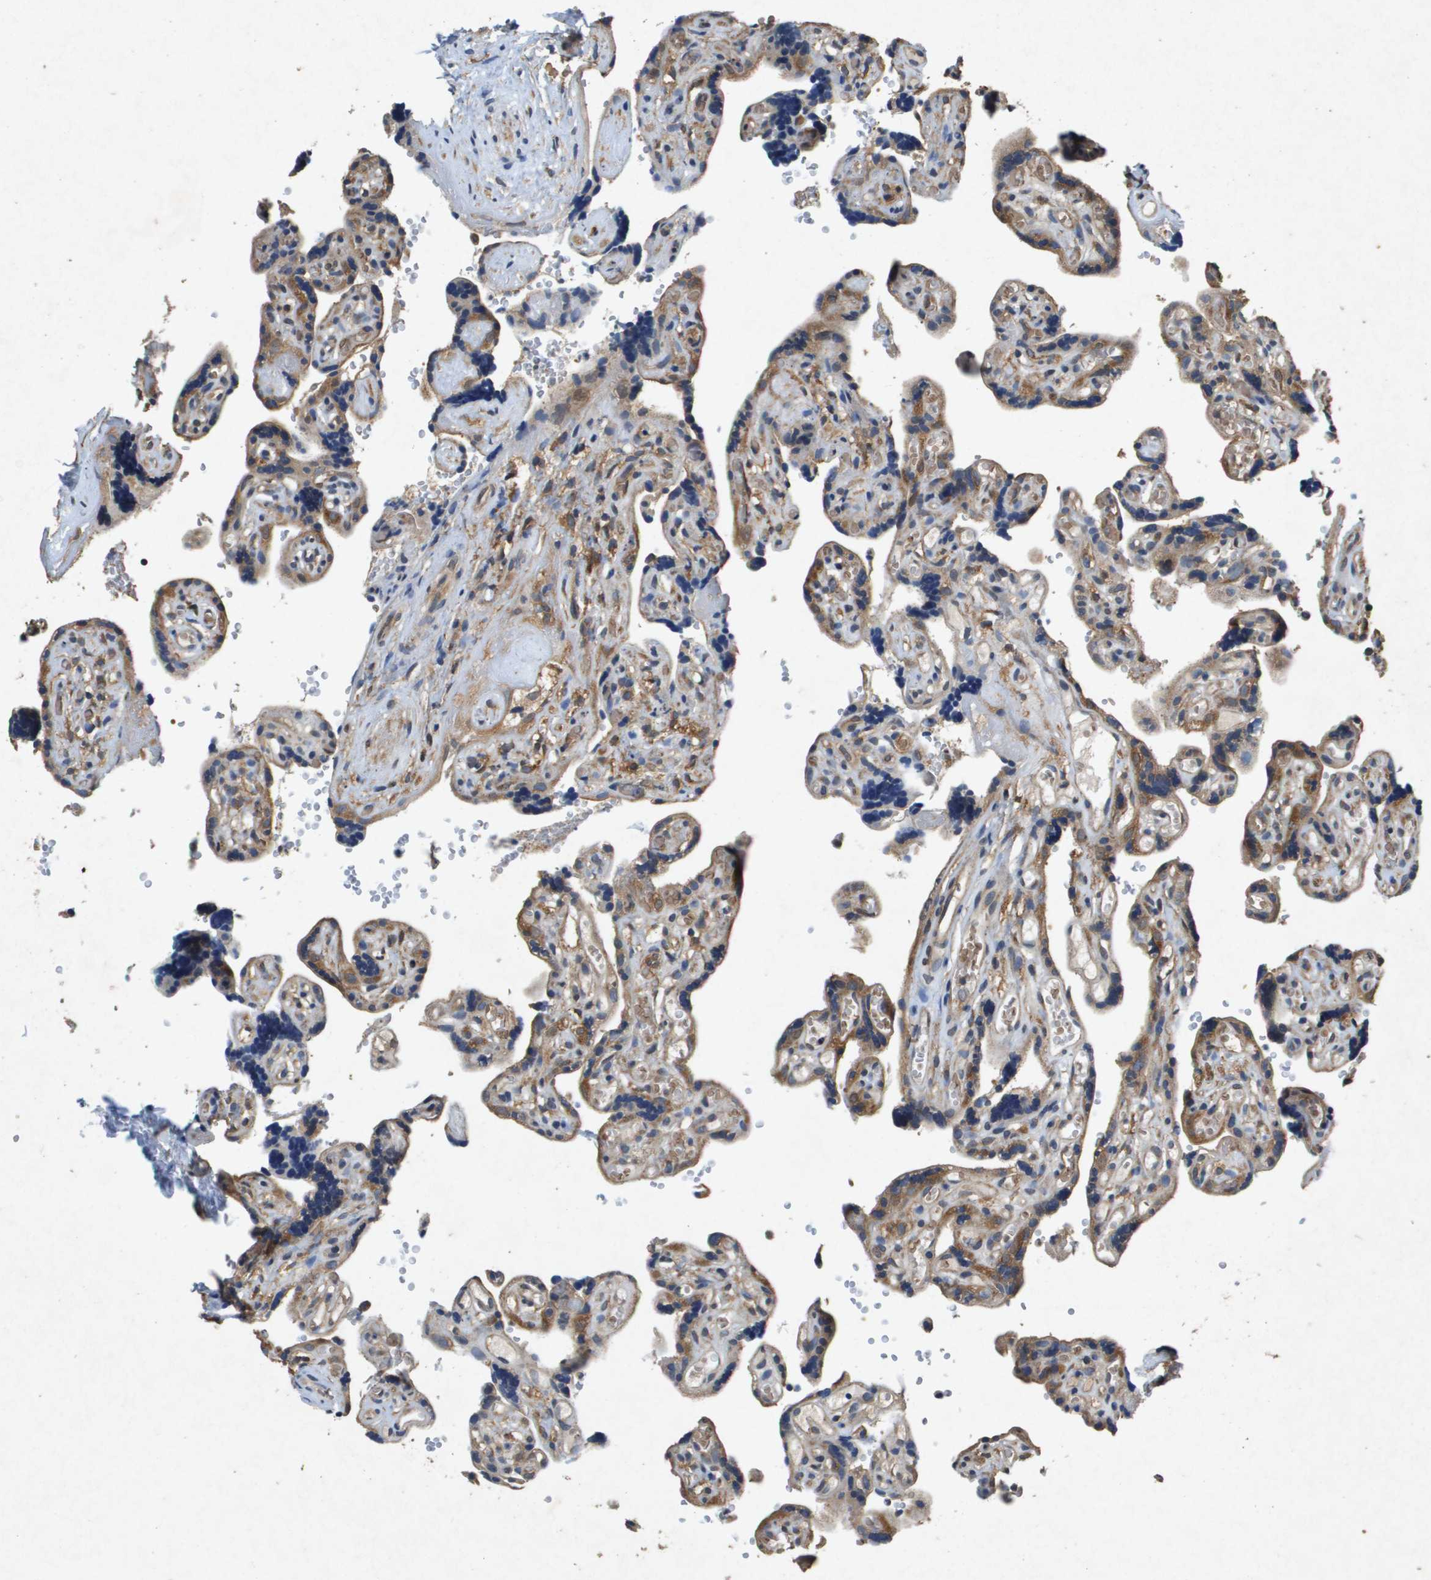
{"staining": {"intensity": "moderate", "quantity": ">75%", "location": "cytoplasmic/membranous"}, "tissue": "placenta", "cell_type": "Decidual cells", "image_type": "normal", "snomed": [{"axis": "morphology", "description": "Normal tissue, NOS"}, {"axis": "topography", "description": "Placenta"}], "caption": "Protein analysis of unremarkable placenta exhibits moderate cytoplasmic/membranous positivity in about >75% of decidual cells.", "gene": "PTPRT", "patient": {"sex": "female", "age": 30}}